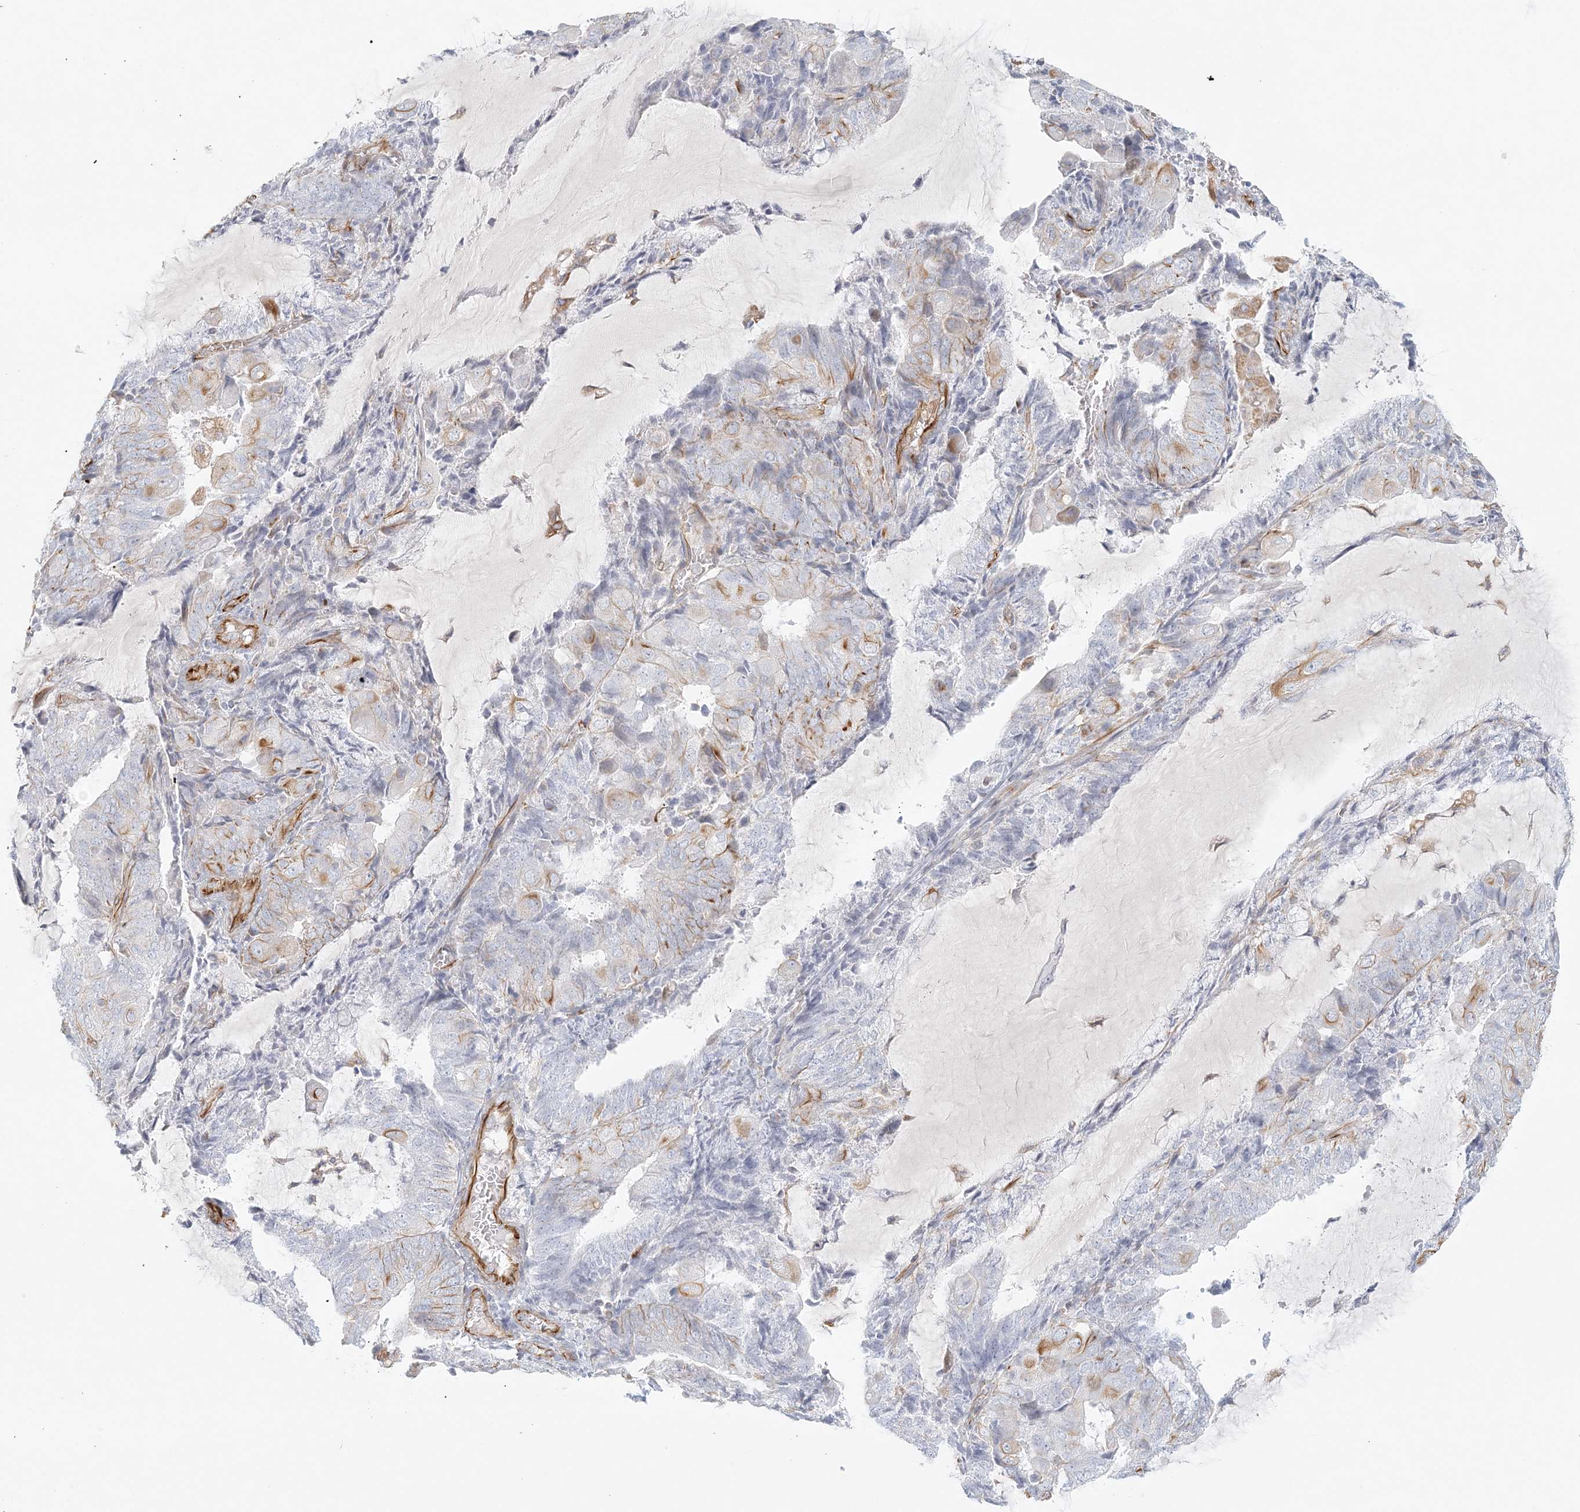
{"staining": {"intensity": "negative", "quantity": "none", "location": "none"}, "tissue": "endometrial cancer", "cell_type": "Tumor cells", "image_type": "cancer", "snomed": [{"axis": "morphology", "description": "Adenocarcinoma, NOS"}, {"axis": "topography", "description": "Endometrium"}], "caption": "High power microscopy histopathology image of an immunohistochemistry photomicrograph of endometrial adenocarcinoma, revealing no significant expression in tumor cells.", "gene": "DMRTB1", "patient": {"sex": "female", "age": 81}}